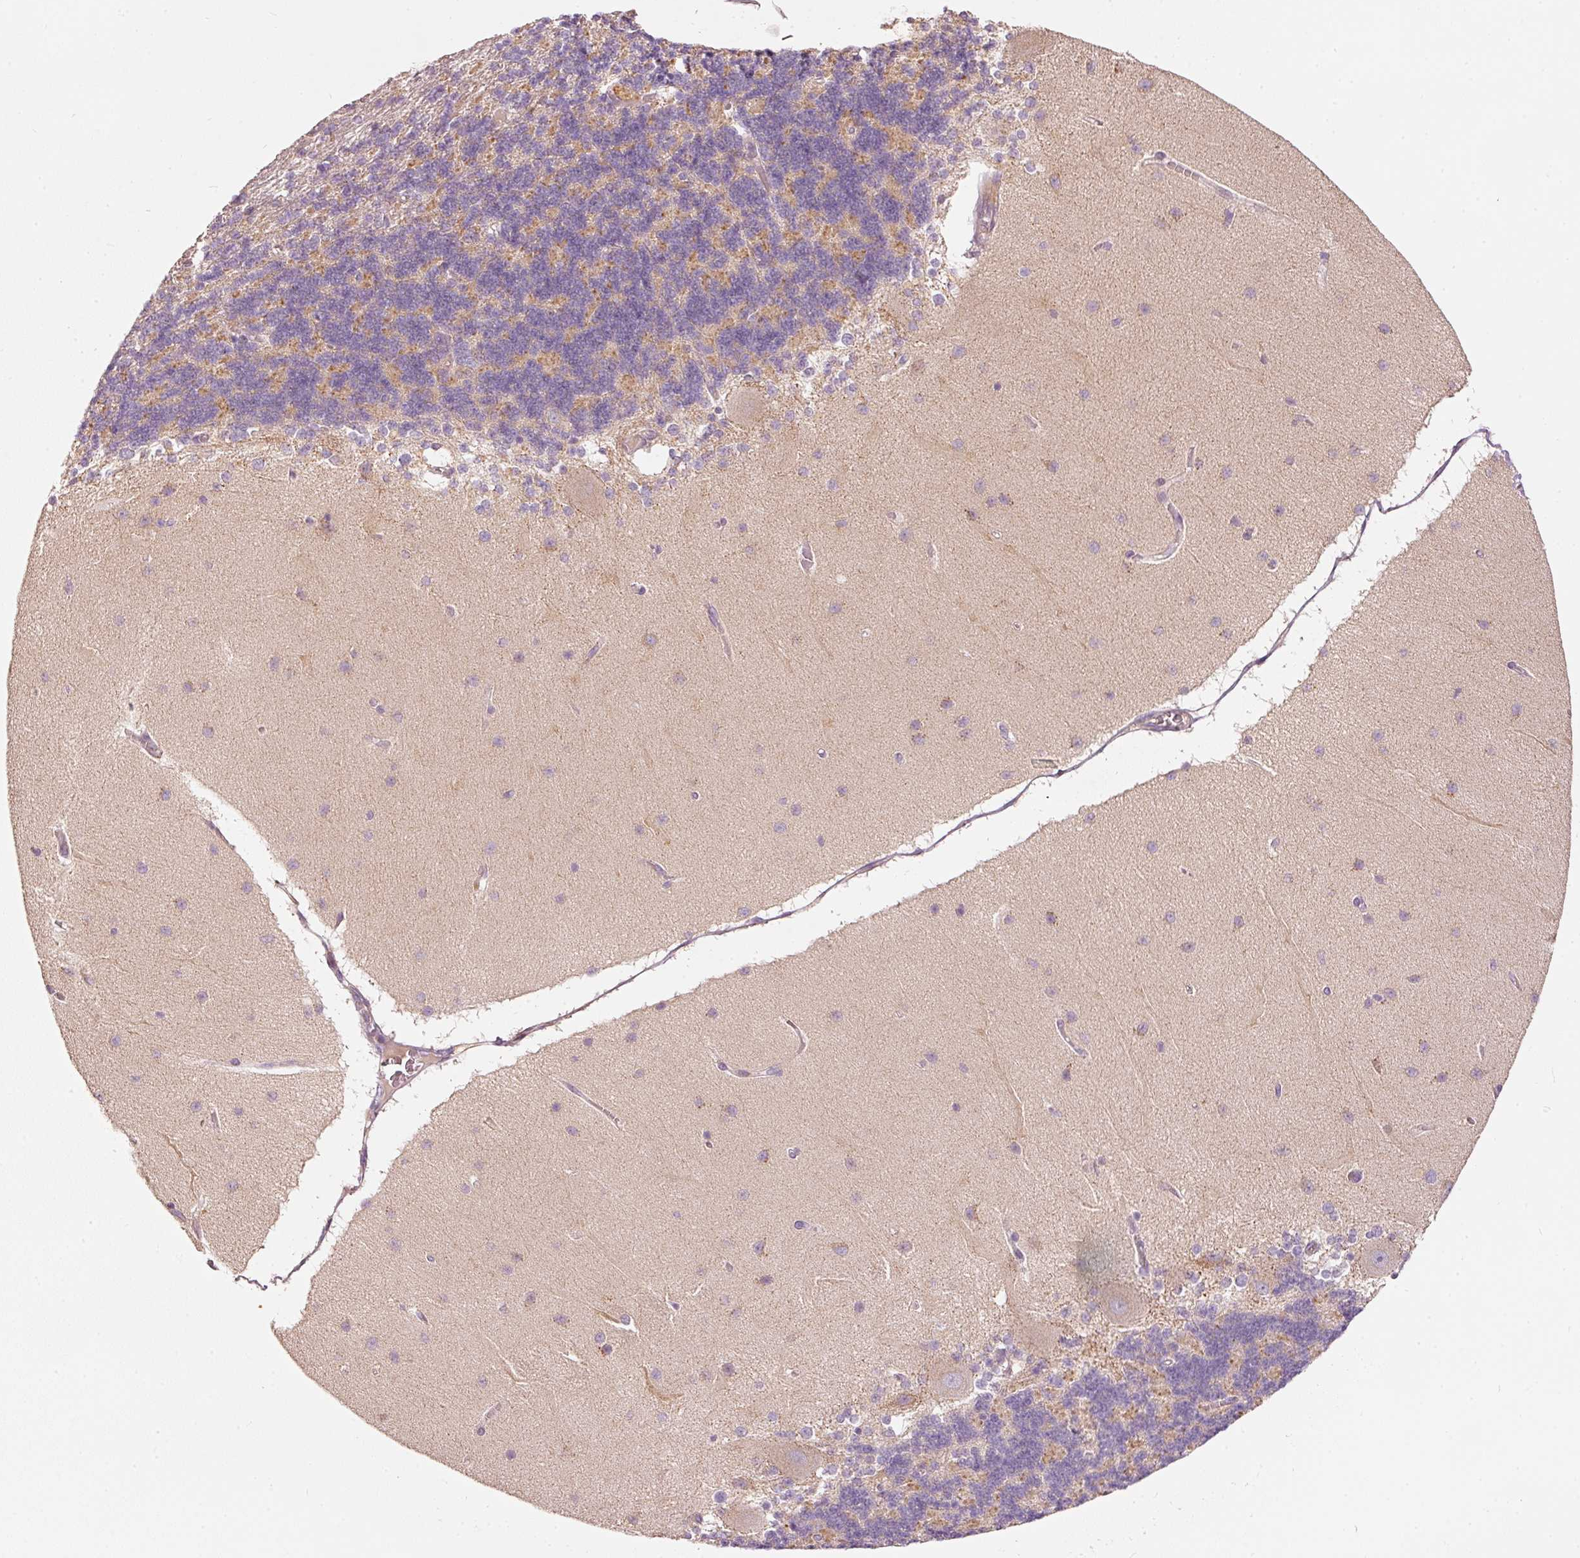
{"staining": {"intensity": "negative", "quantity": "none", "location": "none"}, "tissue": "cerebellum", "cell_type": "Cells in granular layer", "image_type": "normal", "snomed": [{"axis": "morphology", "description": "Normal tissue, NOS"}, {"axis": "topography", "description": "Cerebellum"}], "caption": "This is a image of immunohistochemistry staining of benign cerebellum, which shows no expression in cells in granular layer.", "gene": "KLHL21", "patient": {"sex": "female", "age": 54}}